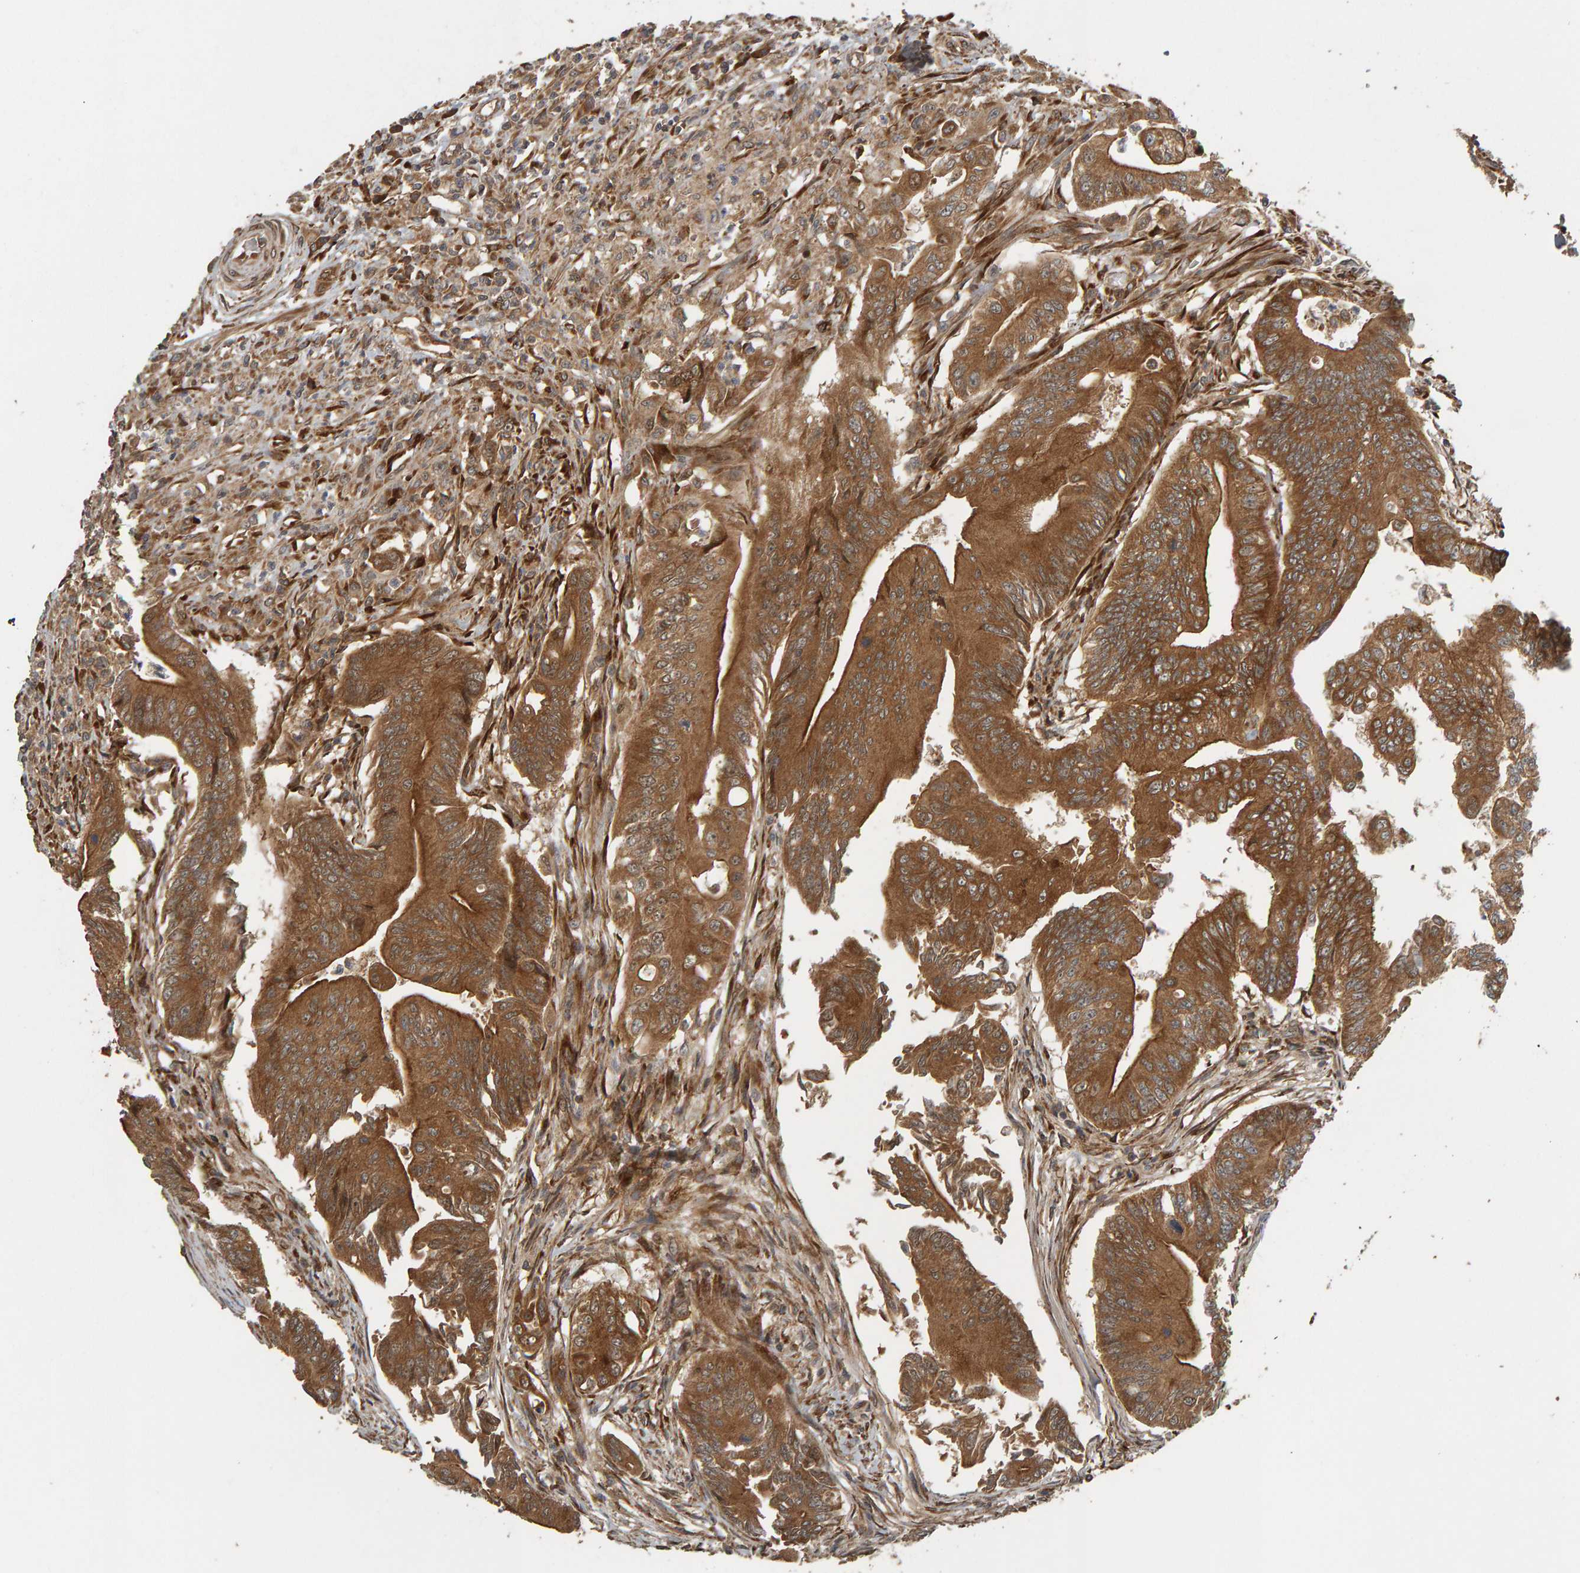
{"staining": {"intensity": "moderate", "quantity": ">75%", "location": "cytoplasmic/membranous"}, "tissue": "colorectal cancer", "cell_type": "Tumor cells", "image_type": "cancer", "snomed": [{"axis": "morphology", "description": "Adenoma, NOS"}, {"axis": "morphology", "description": "Adenocarcinoma, NOS"}, {"axis": "topography", "description": "Colon"}], "caption": "Colorectal adenoma stained with a brown dye exhibits moderate cytoplasmic/membranous positive staining in approximately >75% of tumor cells.", "gene": "ZFAND1", "patient": {"sex": "male", "age": 79}}